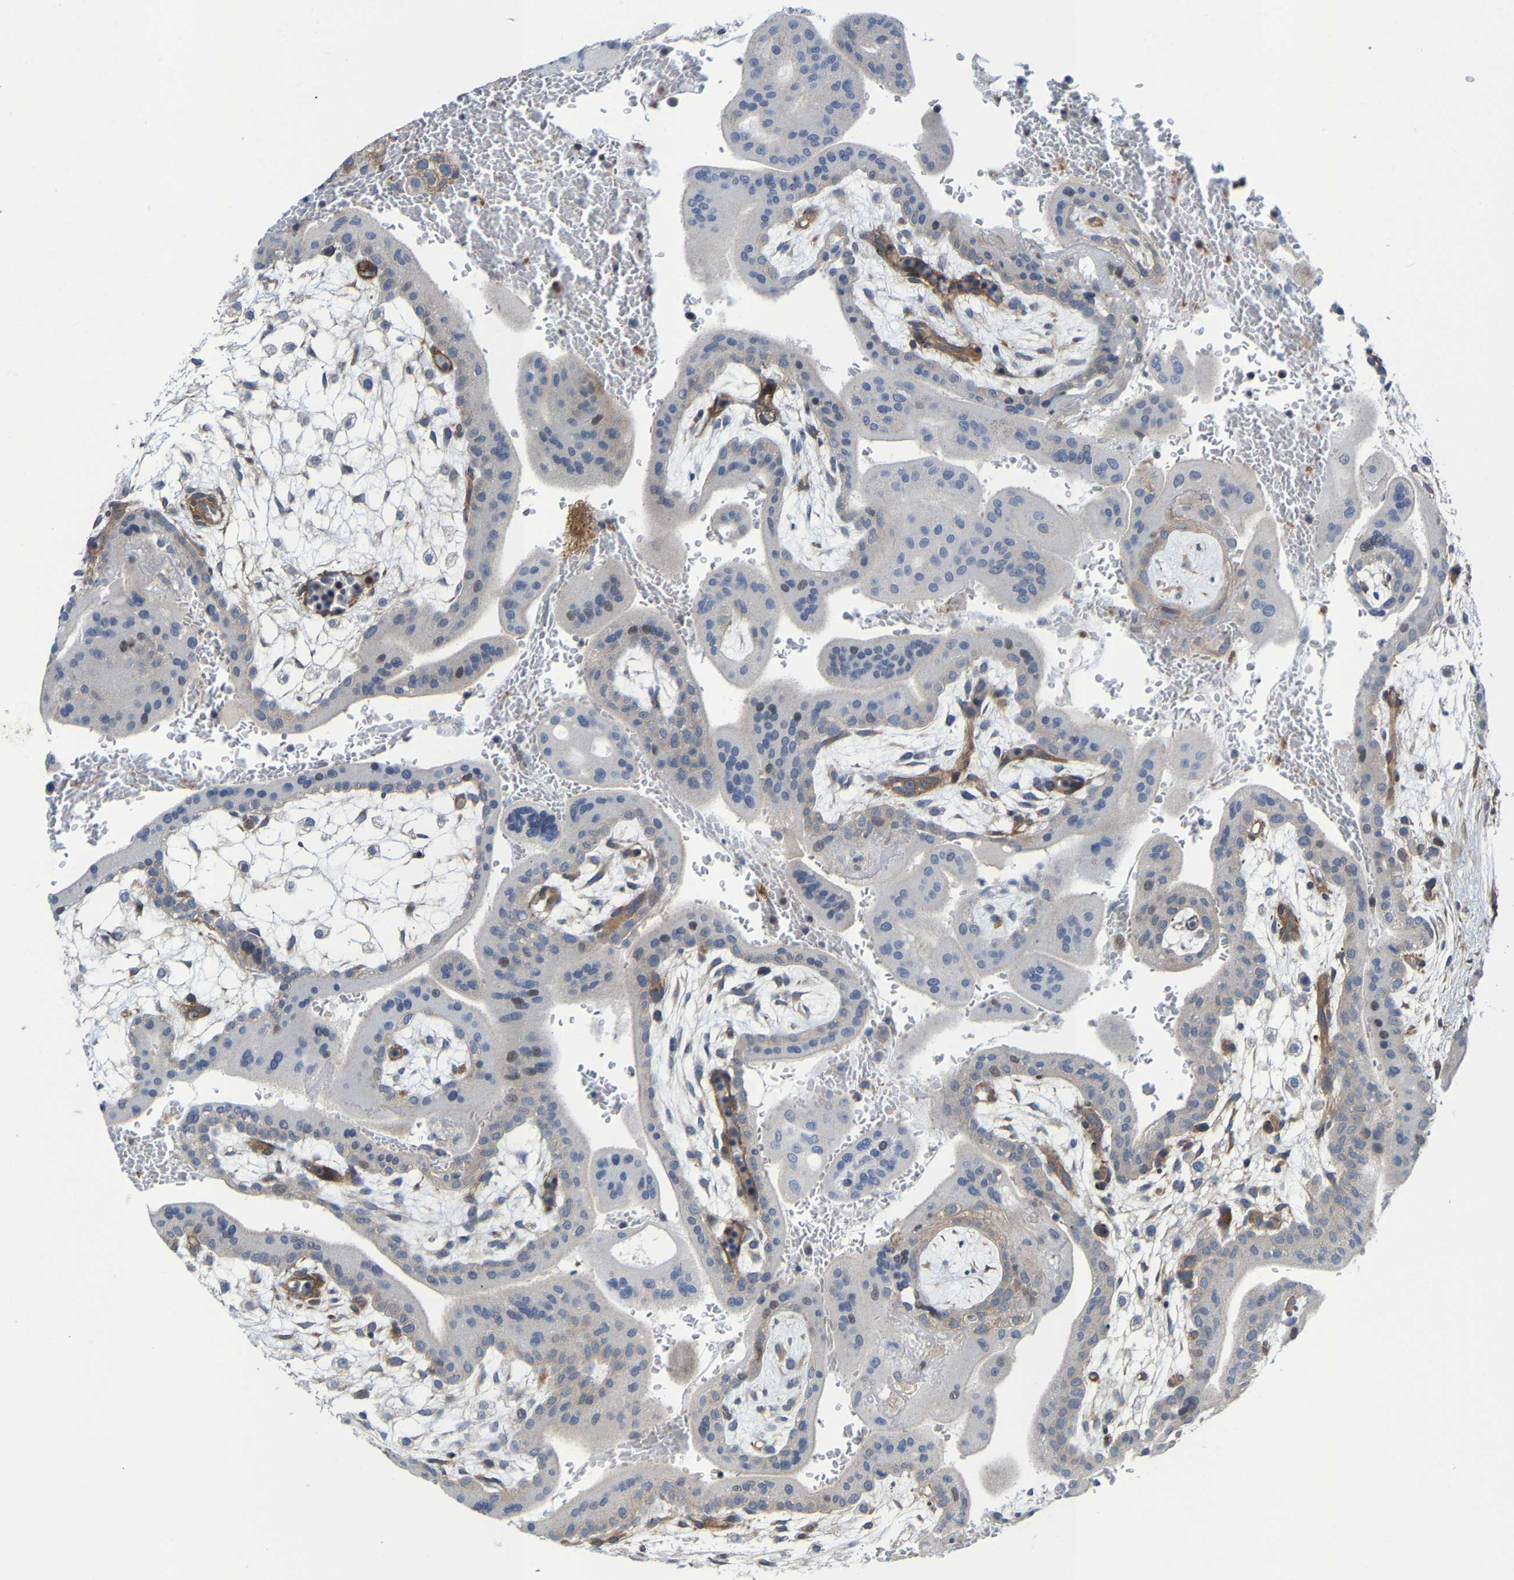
{"staining": {"intensity": "moderate", "quantity": ">75%", "location": "cytoplasmic/membranous"}, "tissue": "placenta", "cell_type": "Decidual cells", "image_type": "normal", "snomed": [{"axis": "morphology", "description": "Normal tissue, NOS"}, {"axis": "topography", "description": "Placenta"}], "caption": "Protein positivity by immunohistochemistry shows moderate cytoplasmic/membranous positivity in about >75% of decidual cells in benign placenta. Immunohistochemistry stains the protein in brown and the nuclei are stained blue.", "gene": "TGFB1I1", "patient": {"sex": "female", "age": 35}}